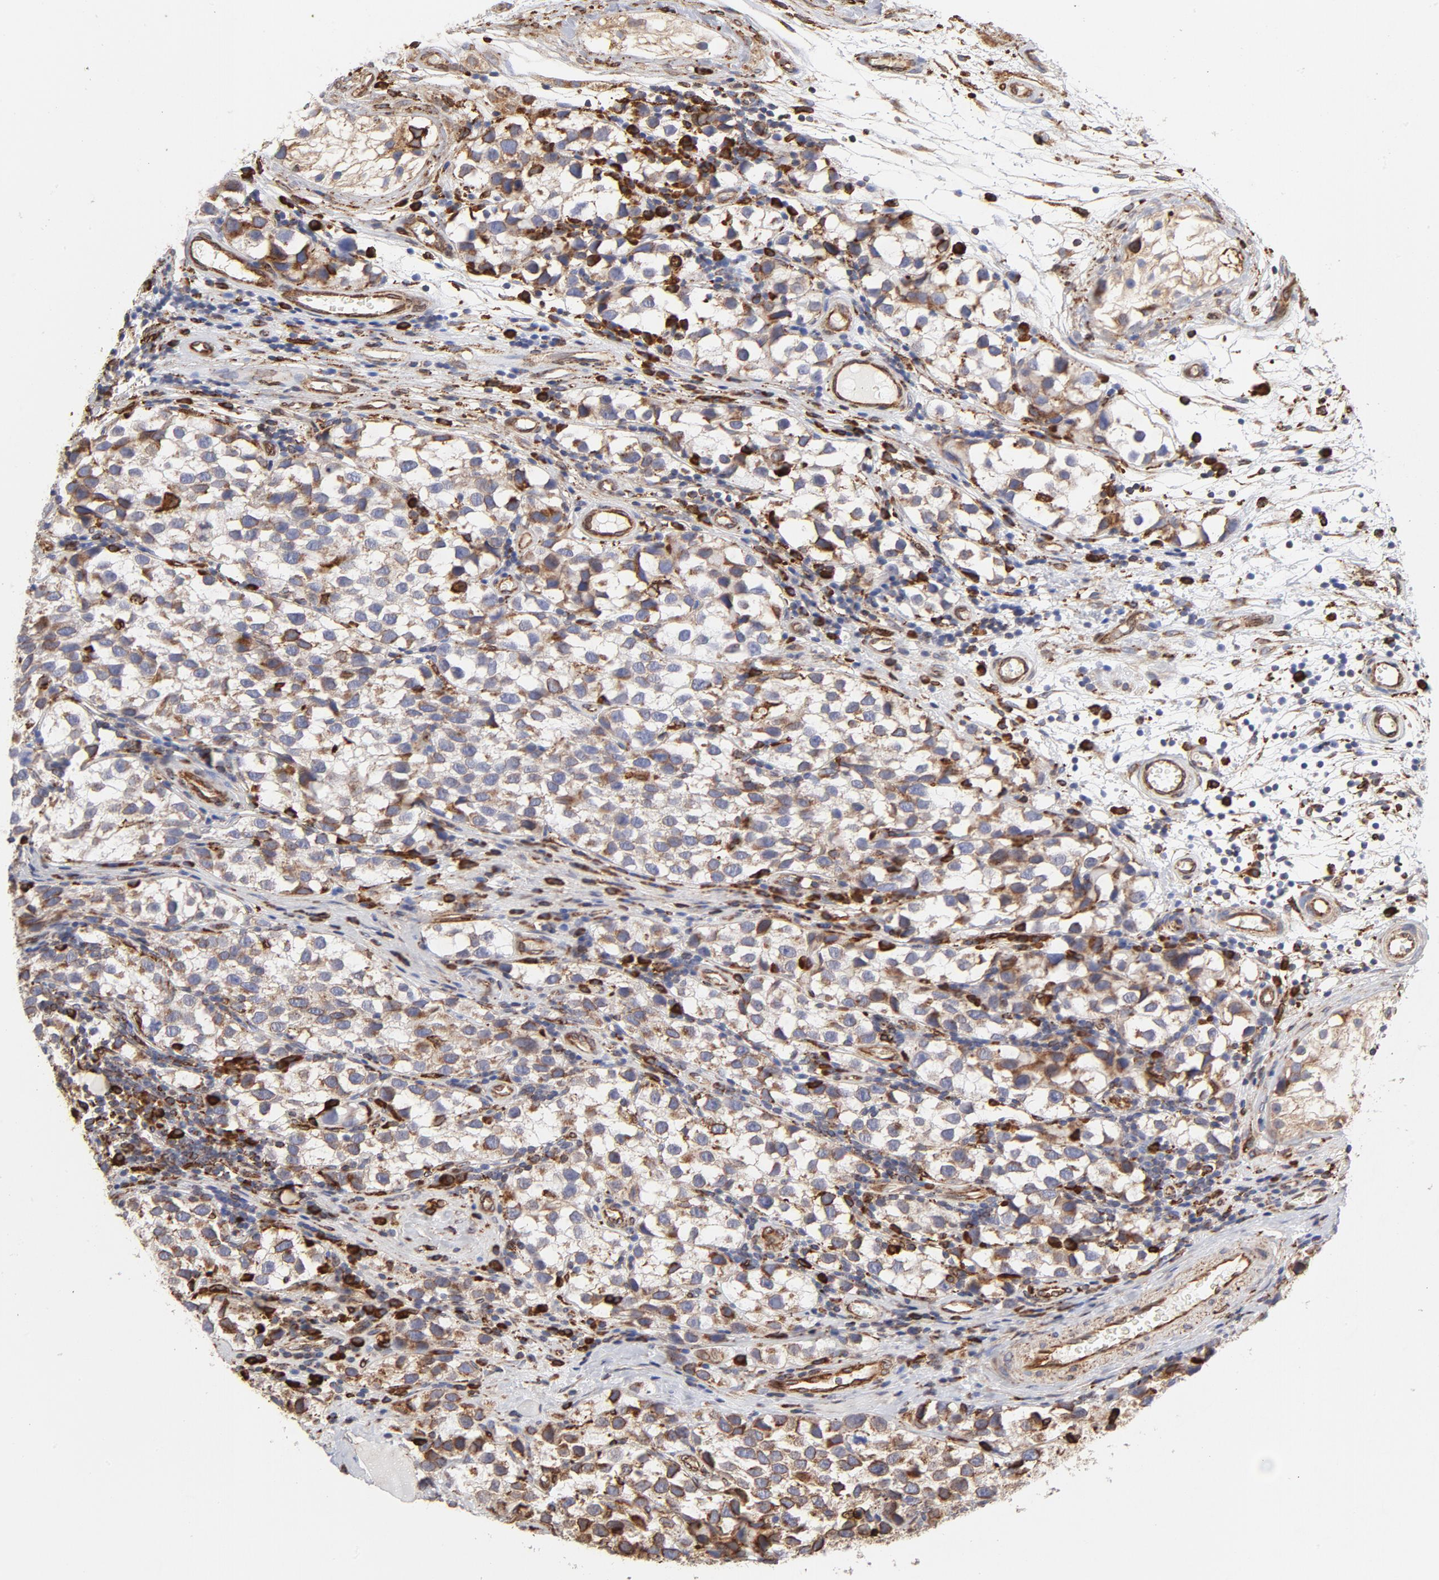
{"staining": {"intensity": "strong", "quantity": "25%-75%", "location": "cytoplasmic/membranous"}, "tissue": "testis cancer", "cell_type": "Tumor cells", "image_type": "cancer", "snomed": [{"axis": "morphology", "description": "Seminoma, NOS"}, {"axis": "topography", "description": "Testis"}], "caption": "Testis cancer was stained to show a protein in brown. There is high levels of strong cytoplasmic/membranous expression in about 25%-75% of tumor cells. (Stains: DAB in brown, nuclei in blue, Microscopy: brightfield microscopy at high magnification).", "gene": "CANX", "patient": {"sex": "male", "age": 39}}